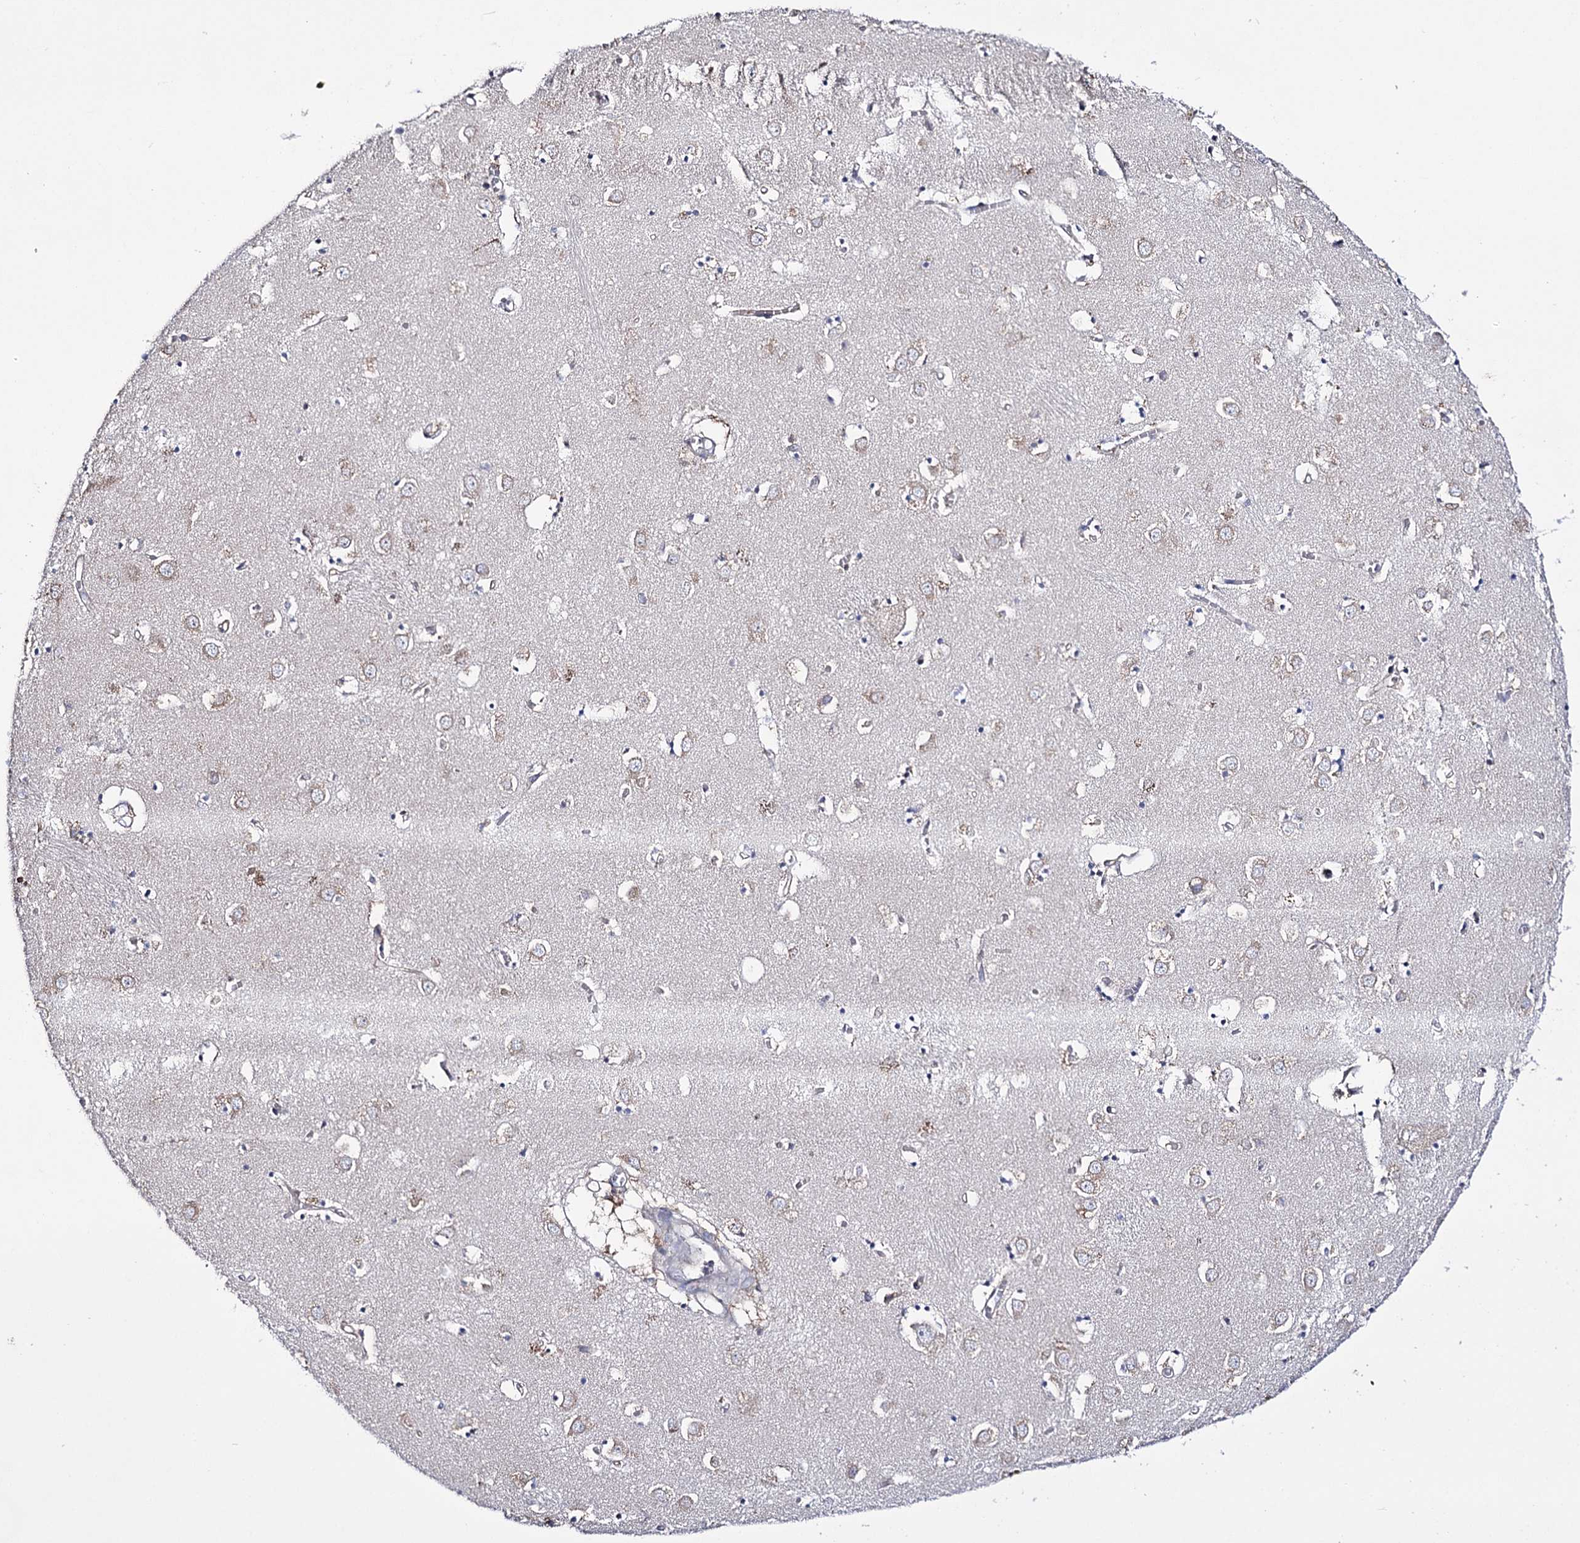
{"staining": {"intensity": "negative", "quantity": "none", "location": "none"}, "tissue": "caudate", "cell_type": "Glial cells", "image_type": "normal", "snomed": [{"axis": "morphology", "description": "Normal tissue, NOS"}, {"axis": "topography", "description": "Lateral ventricle wall"}], "caption": "Immunohistochemical staining of unremarkable human caudate demonstrates no significant expression in glial cells.", "gene": "PTER", "patient": {"sex": "male", "age": 70}}